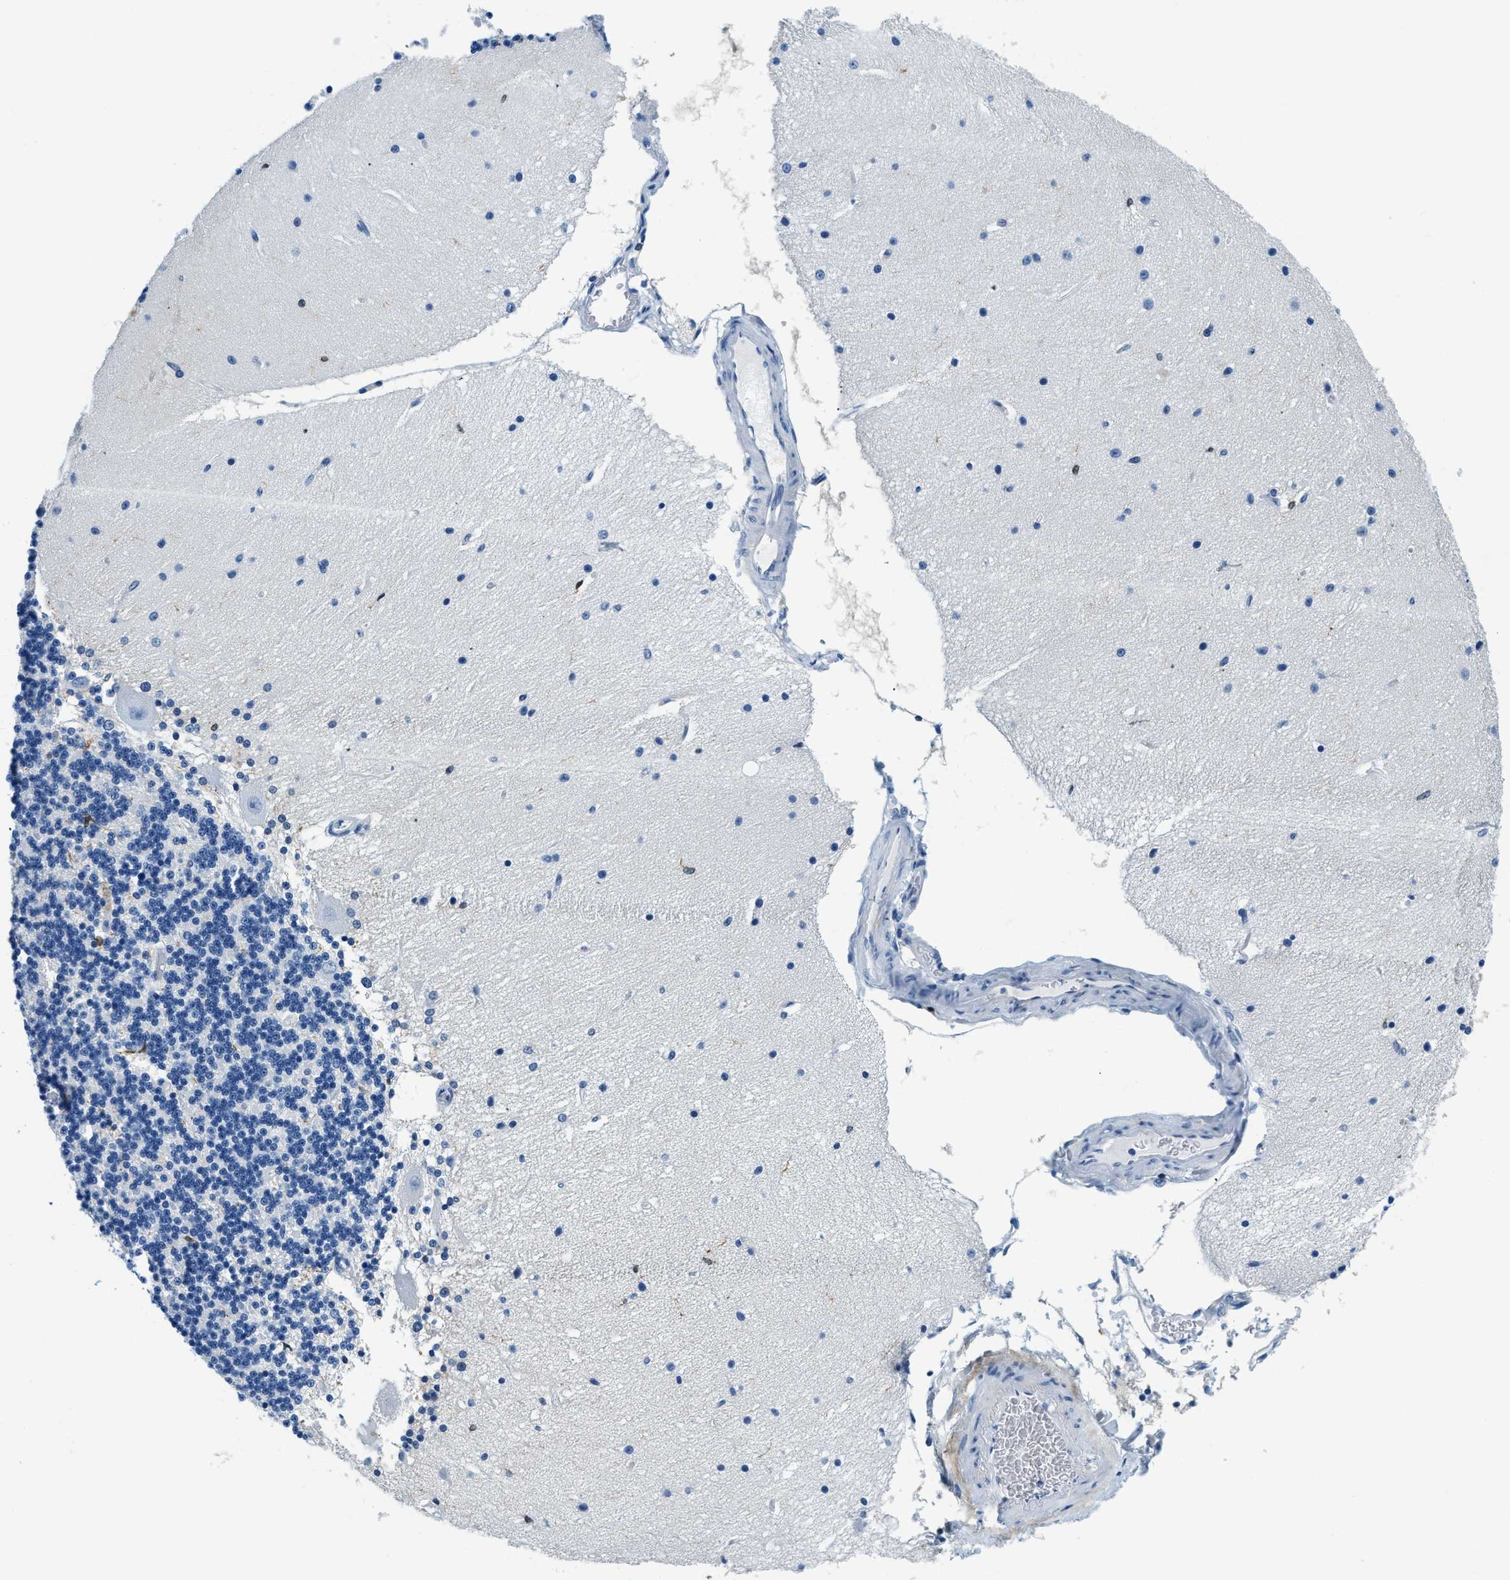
{"staining": {"intensity": "moderate", "quantity": "<25%", "location": "nuclear"}, "tissue": "cerebellum", "cell_type": "Cells in granular layer", "image_type": "normal", "snomed": [{"axis": "morphology", "description": "Normal tissue, NOS"}, {"axis": "topography", "description": "Cerebellum"}], "caption": "Brown immunohistochemical staining in benign cerebellum displays moderate nuclear staining in approximately <25% of cells in granular layer.", "gene": "CAPG", "patient": {"sex": "female", "age": 54}}